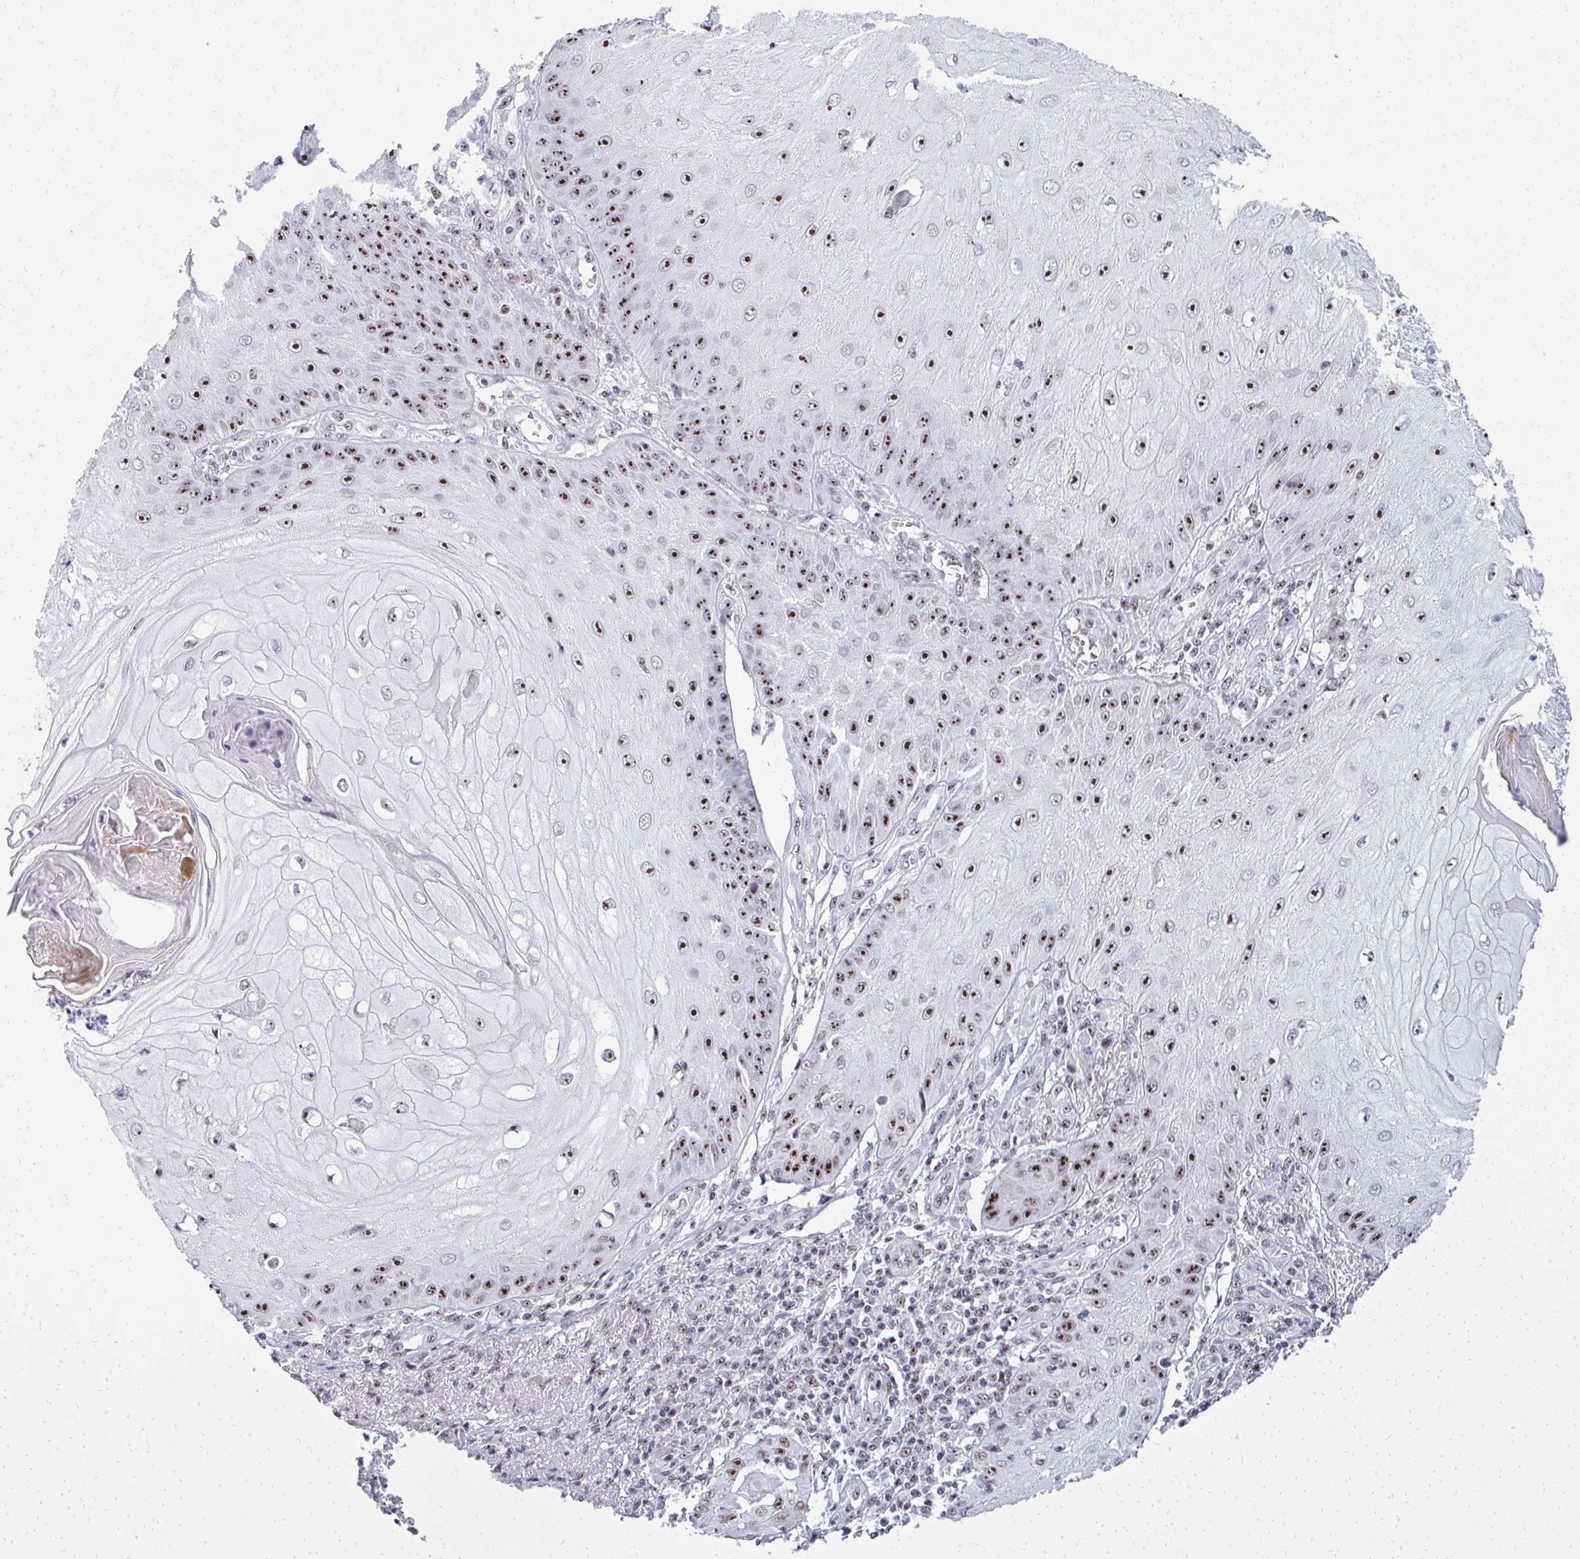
{"staining": {"intensity": "strong", "quantity": ">75%", "location": "nuclear"}, "tissue": "skin cancer", "cell_type": "Tumor cells", "image_type": "cancer", "snomed": [{"axis": "morphology", "description": "Squamous cell carcinoma, NOS"}, {"axis": "topography", "description": "Skin"}], "caption": "Protein expression analysis of squamous cell carcinoma (skin) reveals strong nuclear positivity in approximately >75% of tumor cells. (DAB IHC, brown staining for protein, blue staining for nuclei).", "gene": "SIRT7", "patient": {"sex": "male", "age": 70}}